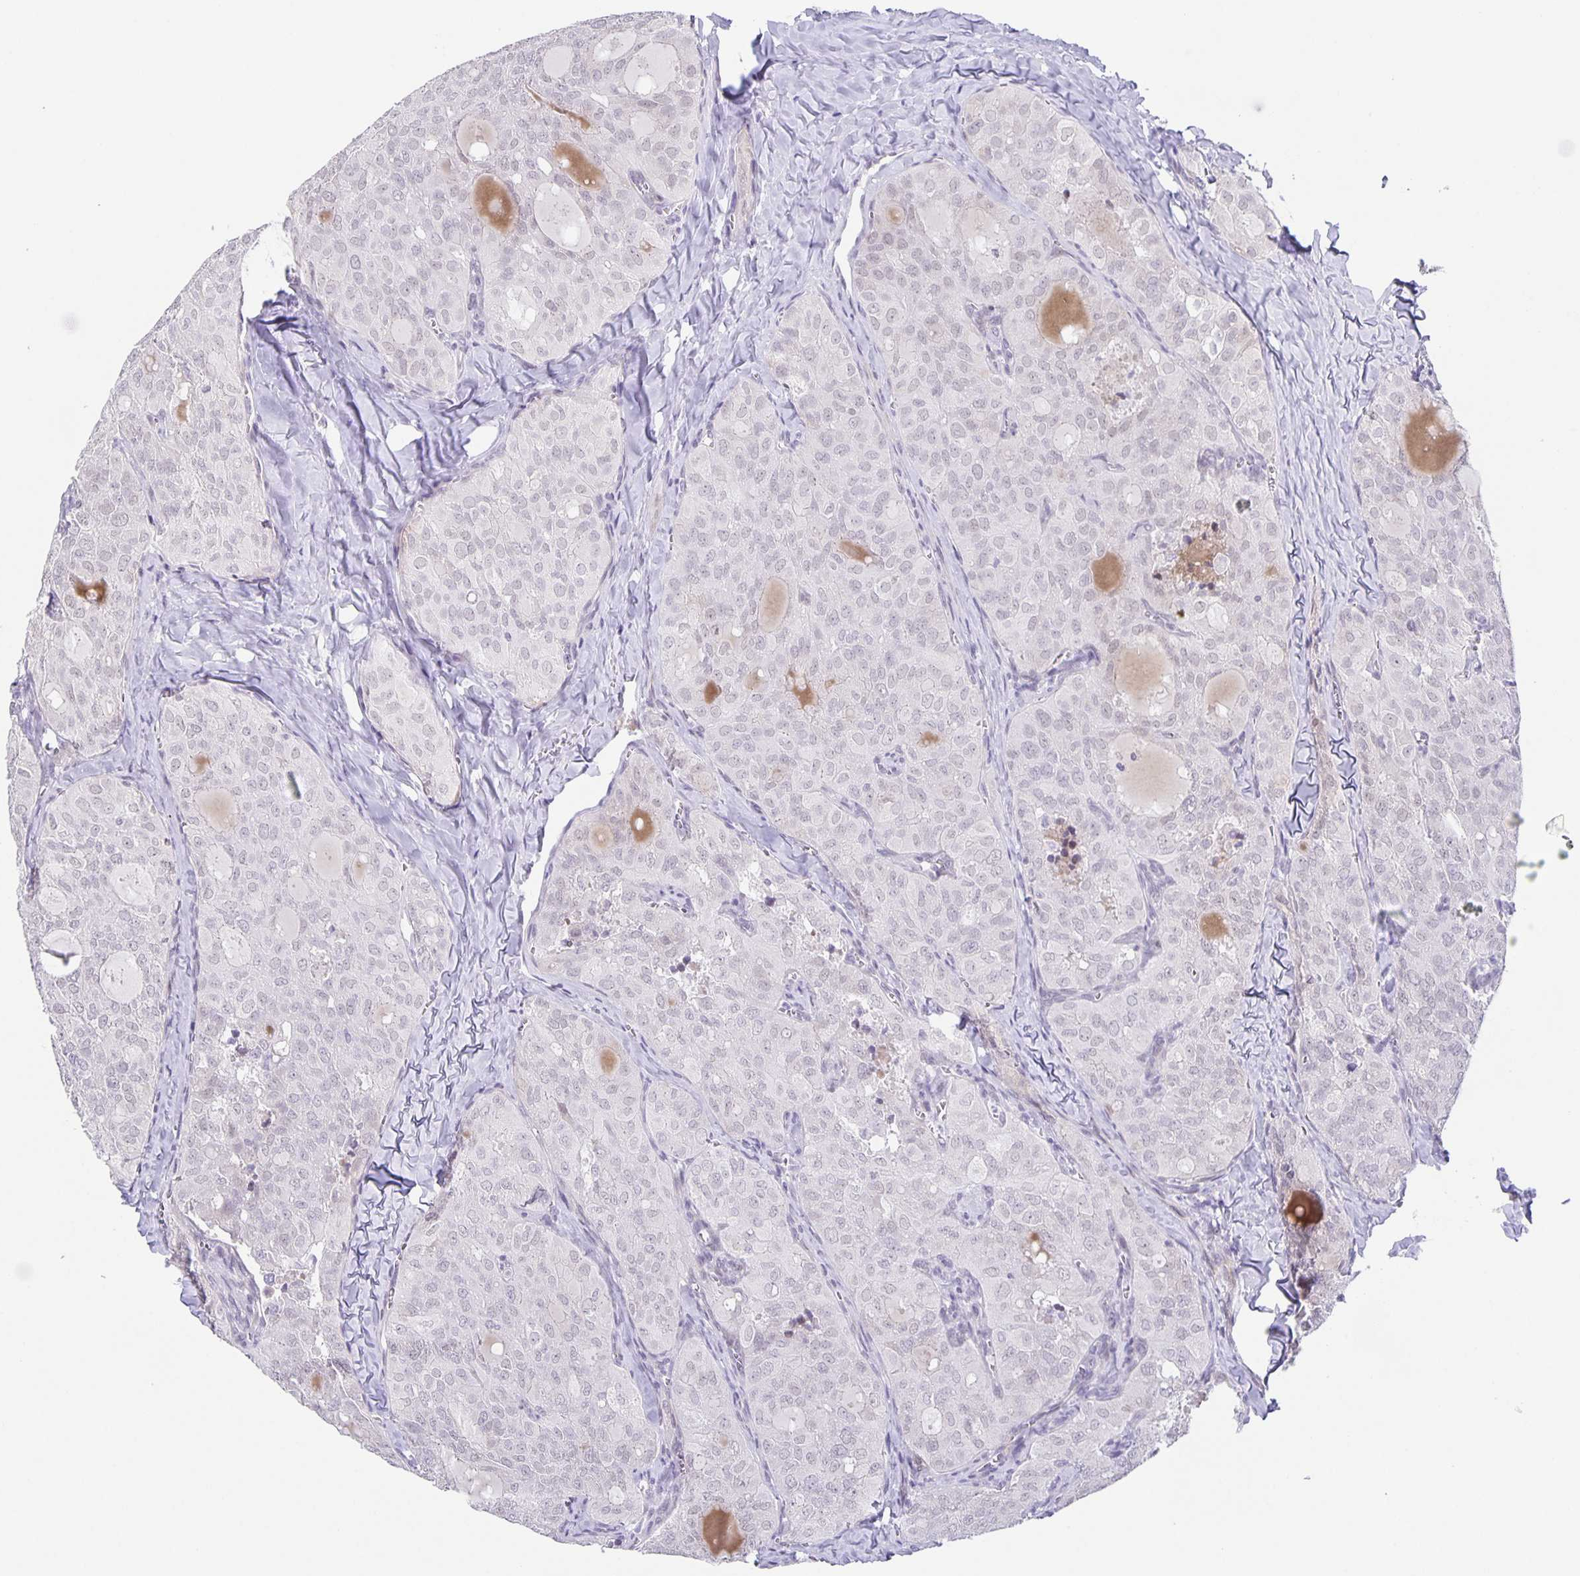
{"staining": {"intensity": "negative", "quantity": "none", "location": "none"}, "tissue": "thyroid cancer", "cell_type": "Tumor cells", "image_type": "cancer", "snomed": [{"axis": "morphology", "description": "Follicular adenoma carcinoma, NOS"}, {"axis": "topography", "description": "Thyroid gland"}], "caption": "This is an IHC micrograph of follicular adenoma carcinoma (thyroid). There is no staining in tumor cells.", "gene": "PHRF1", "patient": {"sex": "male", "age": 75}}